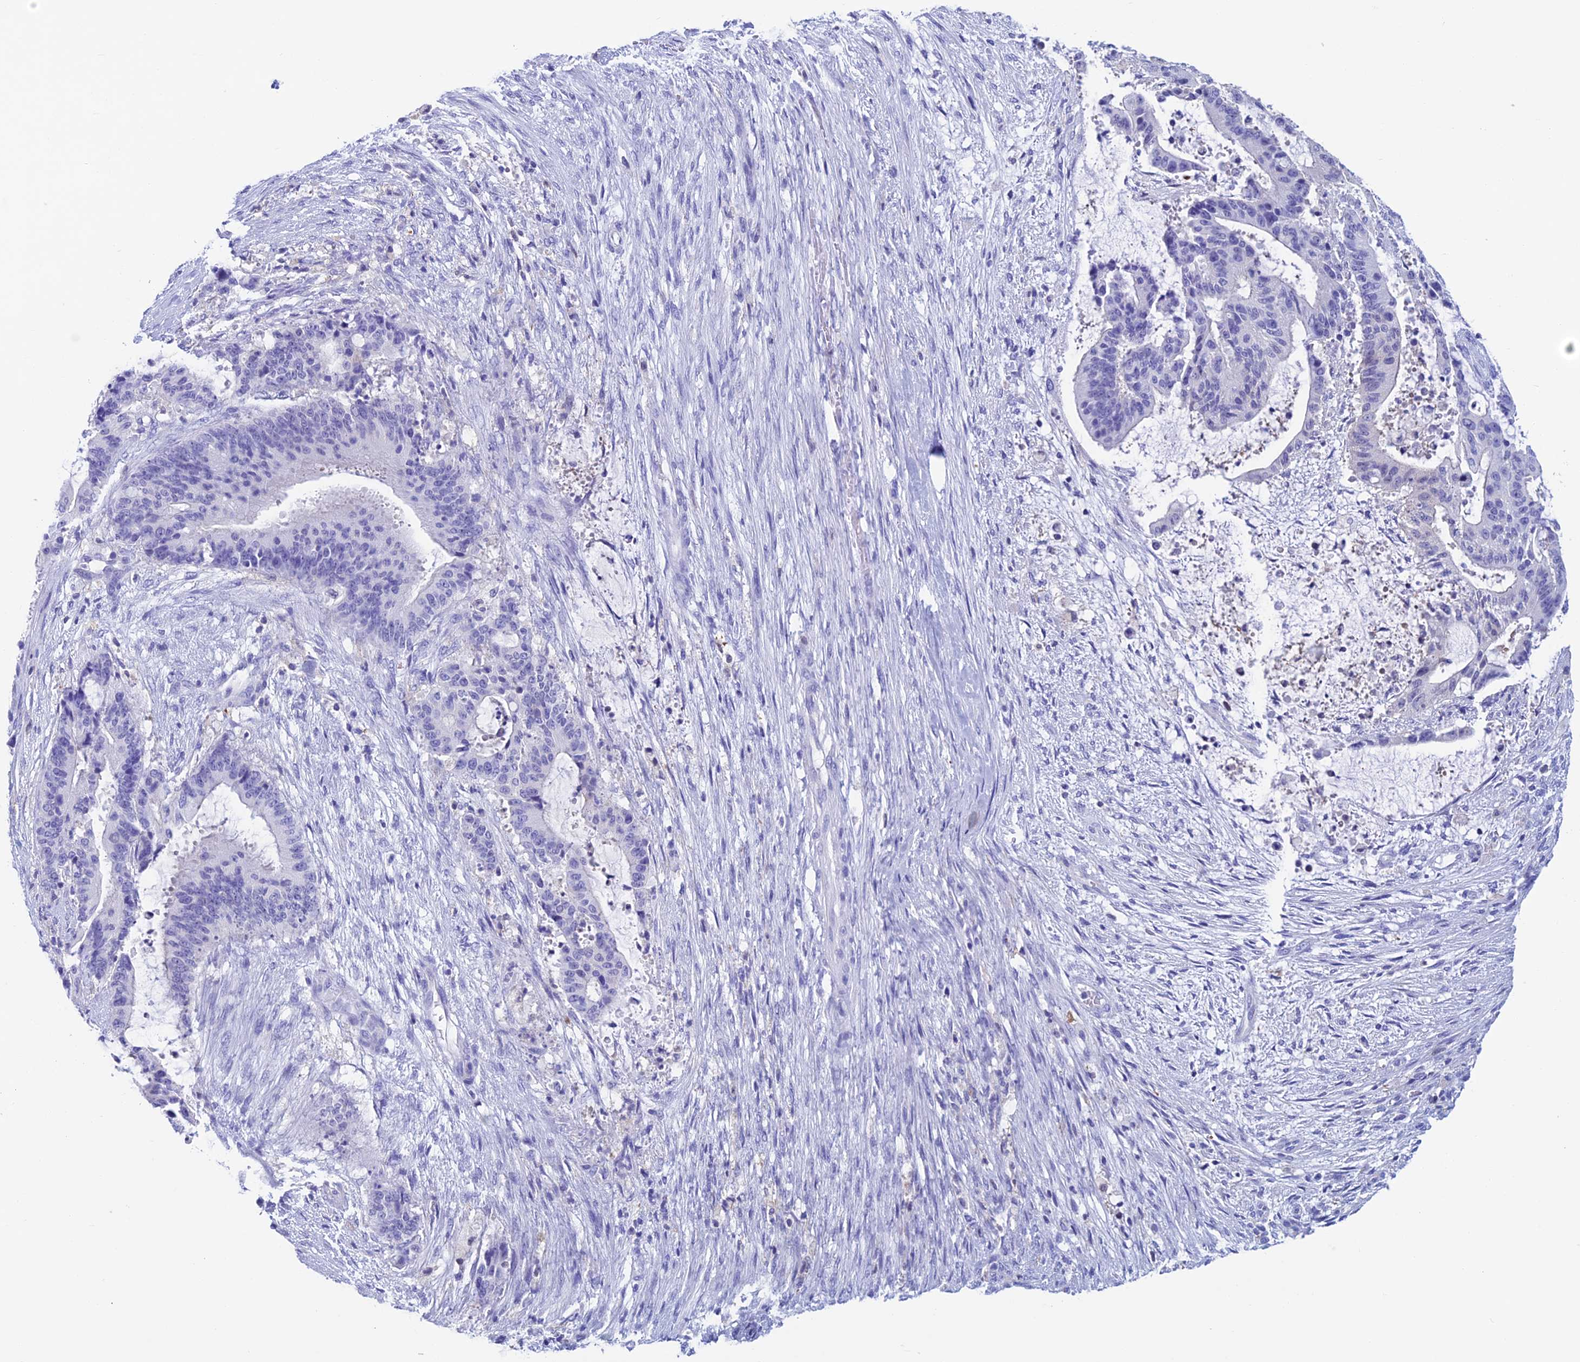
{"staining": {"intensity": "negative", "quantity": "none", "location": "none"}, "tissue": "liver cancer", "cell_type": "Tumor cells", "image_type": "cancer", "snomed": [{"axis": "morphology", "description": "Normal tissue, NOS"}, {"axis": "morphology", "description": "Cholangiocarcinoma"}, {"axis": "topography", "description": "Liver"}, {"axis": "topography", "description": "Peripheral nerve tissue"}], "caption": "An immunohistochemistry (IHC) micrograph of liver cancer is shown. There is no staining in tumor cells of liver cancer.", "gene": "KCNK17", "patient": {"sex": "female", "age": 73}}